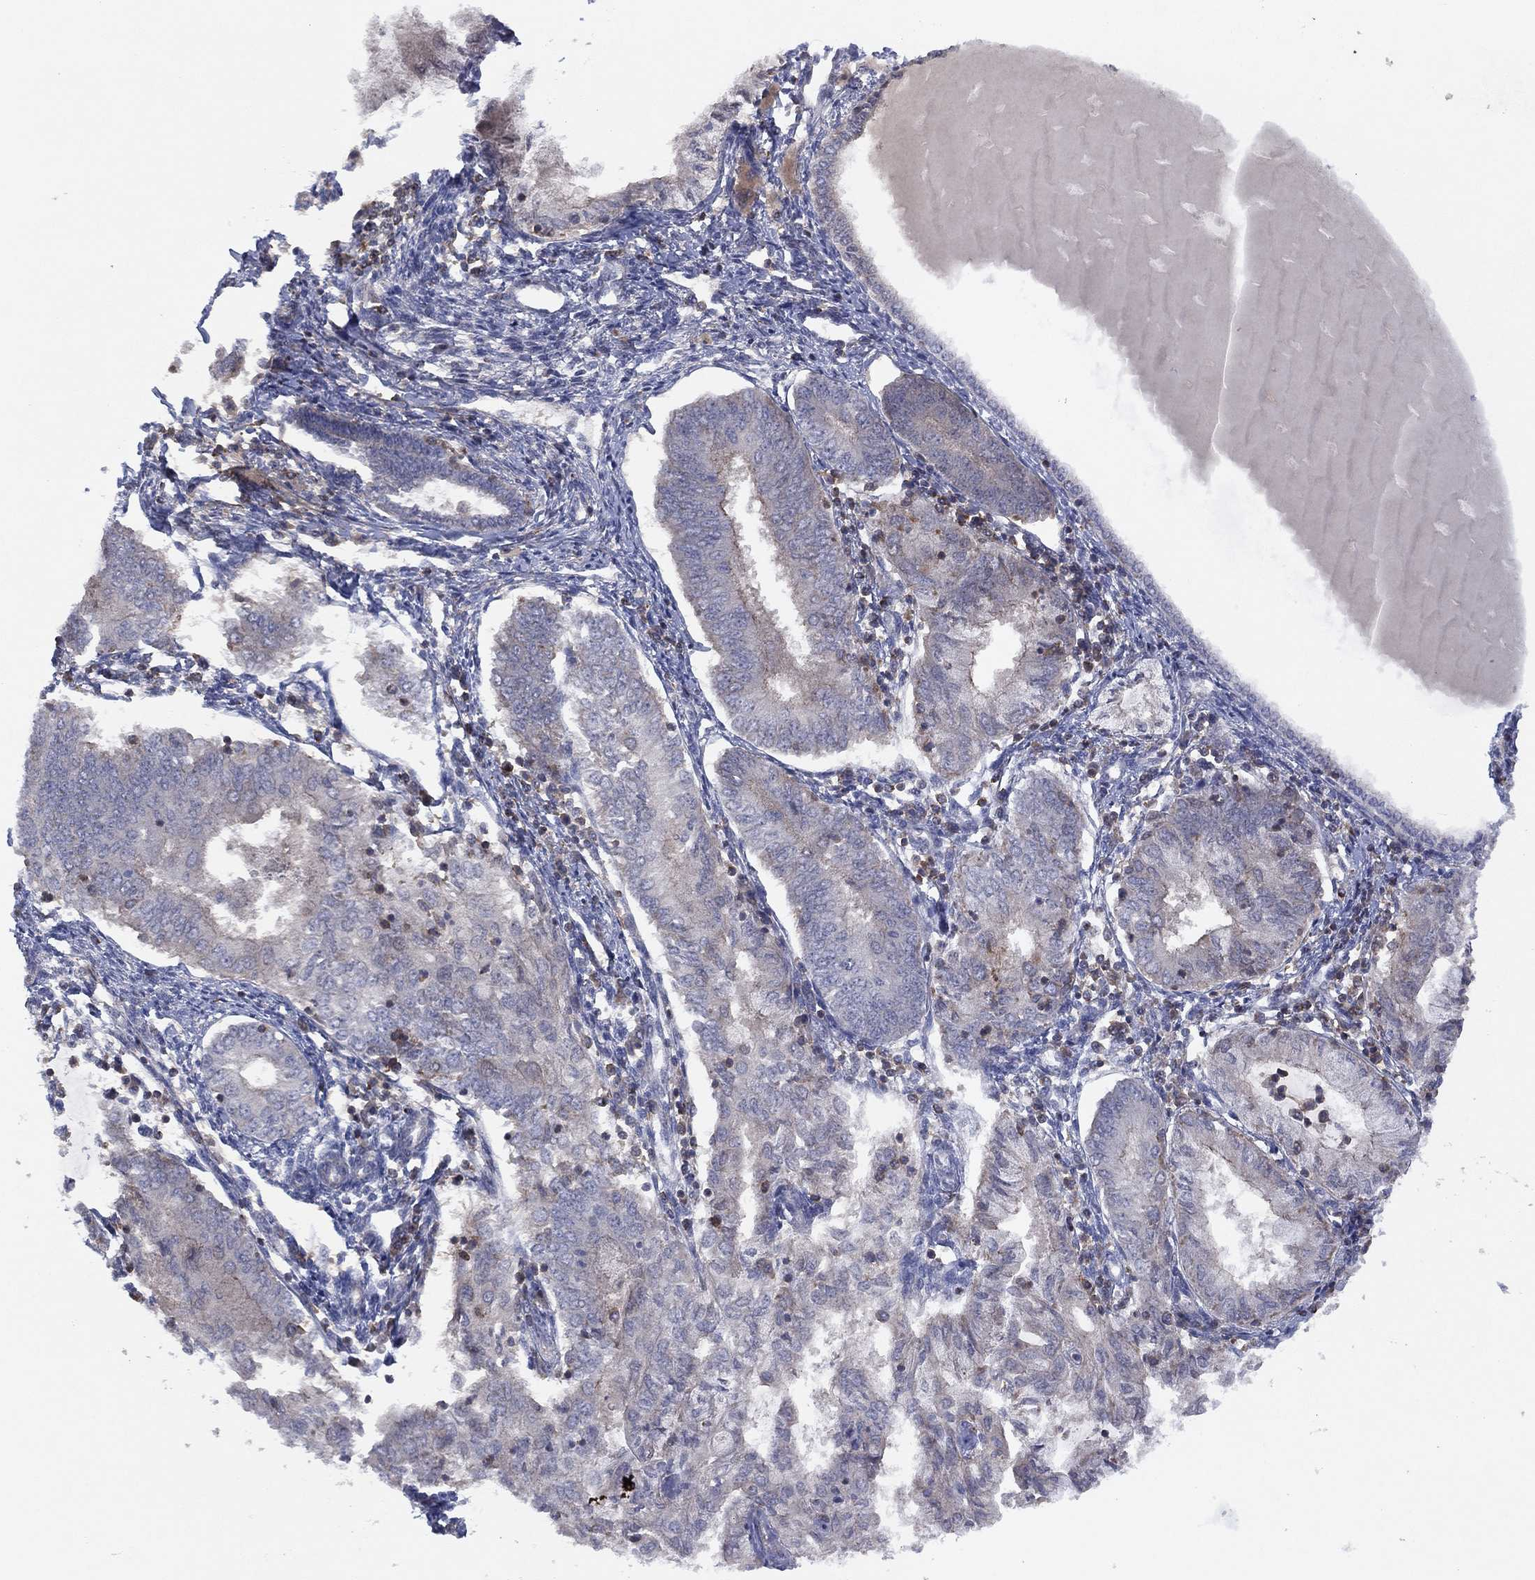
{"staining": {"intensity": "weak", "quantity": "<25%", "location": "cytoplasmic/membranous"}, "tissue": "endometrial cancer", "cell_type": "Tumor cells", "image_type": "cancer", "snomed": [{"axis": "morphology", "description": "Adenocarcinoma, NOS"}, {"axis": "topography", "description": "Endometrium"}], "caption": "Micrograph shows no significant protein expression in tumor cells of adenocarcinoma (endometrial).", "gene": "DOCK8", "patient": {"sex": "female", "age": 68}}